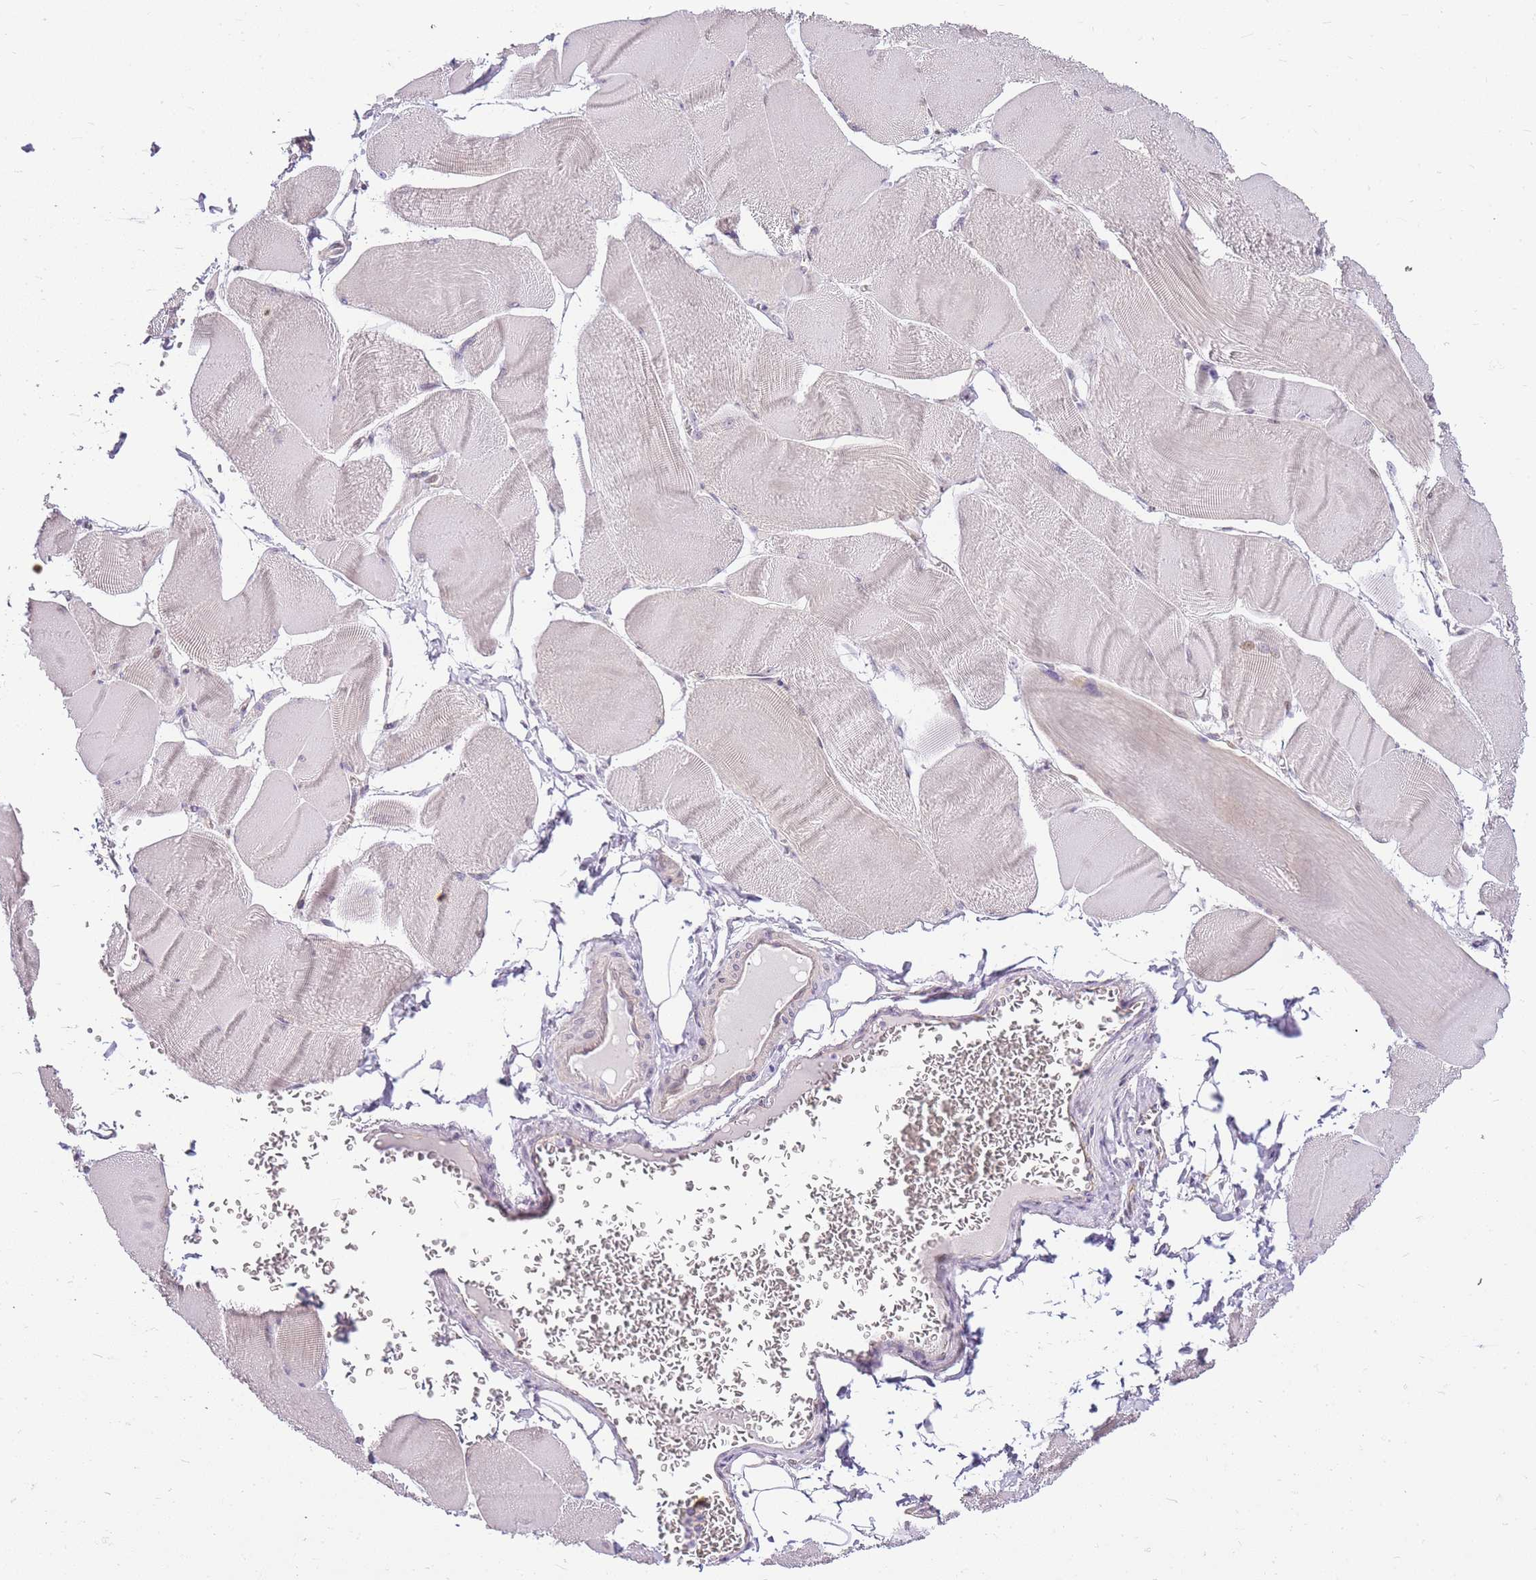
{"staining": {"intensity": "negative", "quantity": "none", "location": "none"}, "tissue": "skeletal muscle", "cell_type": "Myocytes", "image_type": "normal", "snomed": [{"axis": "morphology", "description": "Normal tissue, NOS"}, {"axis": "morphology", "description": "Basal cell carcinoma"}, {"axis": "topography", "description": "Skeletal muscle"}], "caption": "DAB immunohistochemical staining of unremarkable skeletal muscle reveals no significant staining in myocytes. (DAB (3,3'-diaminobenzidine) IHC, high magnification).", "gene": "CLBA1", "patient": {"sex": "female", "age": 64}}